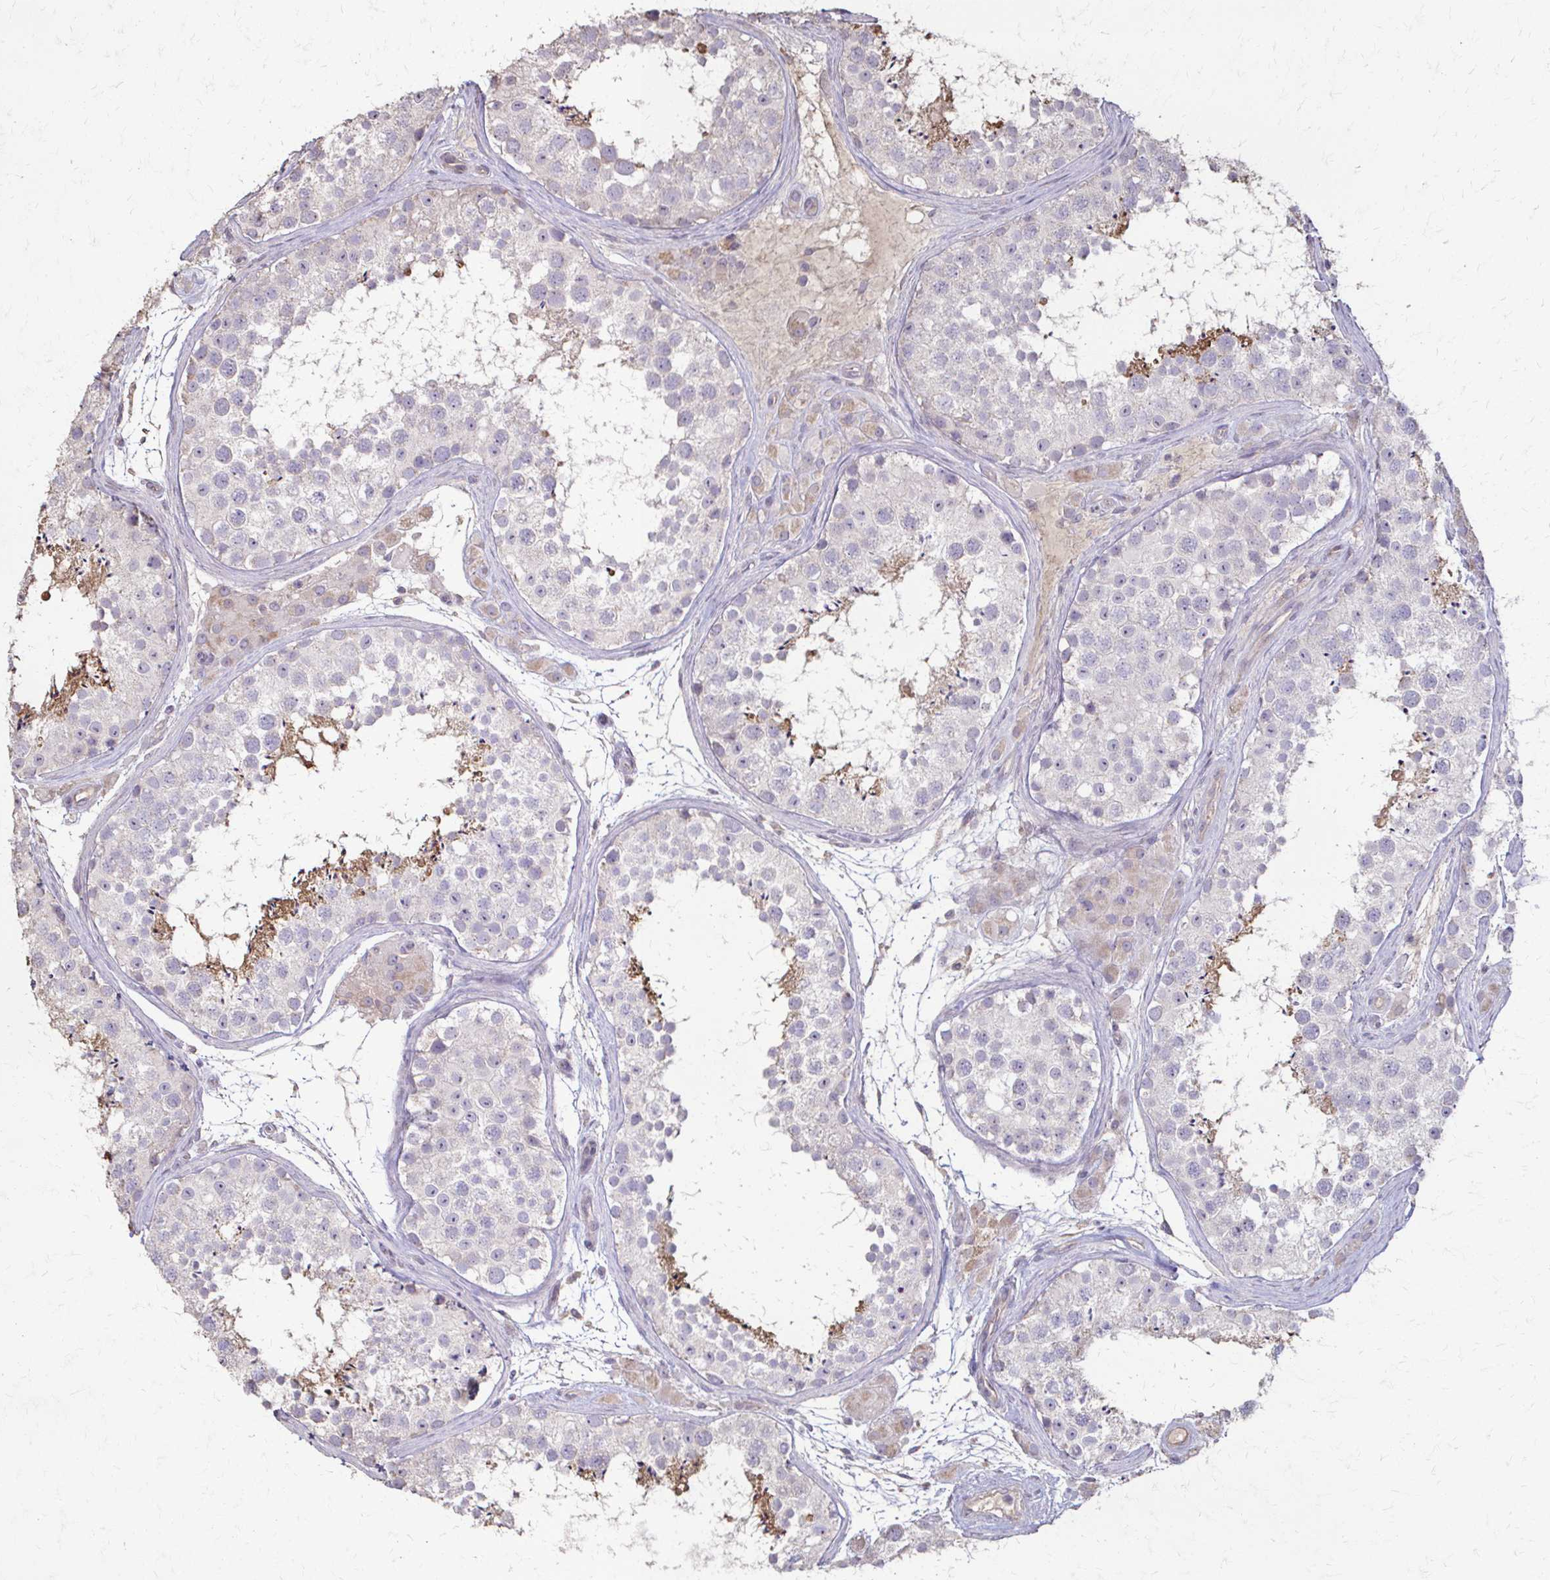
{"staining": {"intensity": "moderate", "quantity": "<25%", "location": "cytoplasmic/membranous"}, "tissue": "testis", "cell_type": "Cells in seminiferous ducts", "image_type": "normal", "snomed": [{"axis": "morphology", "description": "Normal tissue, NOS"}, {"axis": "topography", "description": "Testis"}], "caption": "Immunohistochemistry (IHC) of benign human testis displays low levels of moderate cytoplasmic/membranous expression in about <25% of cells in seminiferous ducts.", "gene": "IL18BP", "patient": {"sex": "male", "age": 41}}